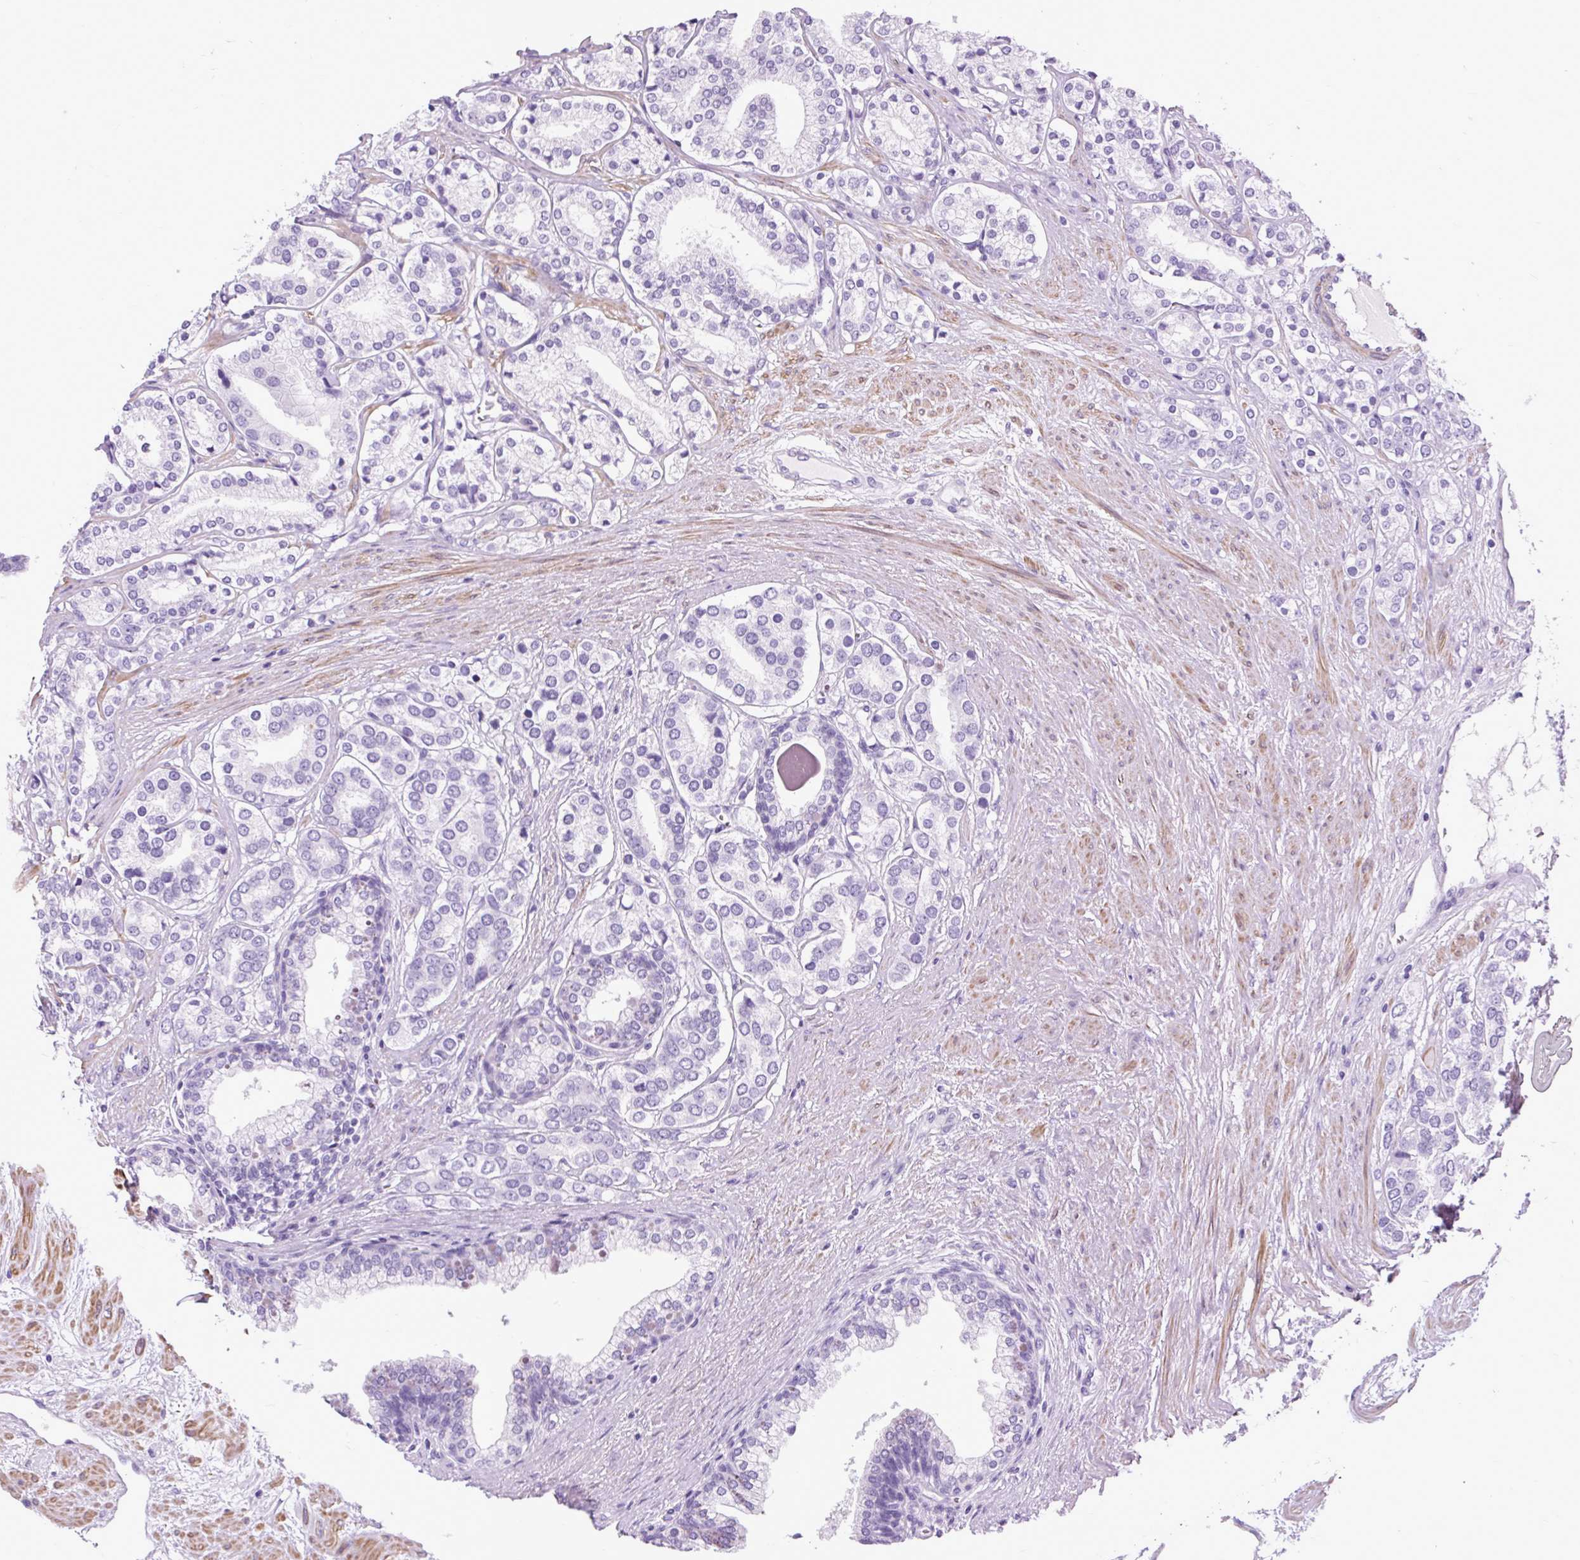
{"staining": {"intensity": "negative", "quantity": "none", "location": "none"}, "tissue": "prostate cancer", "cell_type": "Tumor cells", "image_type": "cancer", "snomed": [{"axis": "morphology", "description": "Adenocarcinoma, High grade"}, {"axis": "topography", "description": "Prostate"}], "caption": "Immunohistochemistry histopathology image of neoplastic tissue: prostate high-grade adenocarcinoma stained with DAB displays no significant protein staining in tumor cells. Nuclei are stained in blue.", "gene": "DPP6", "patient": {"sex": "male", "age": 58}}